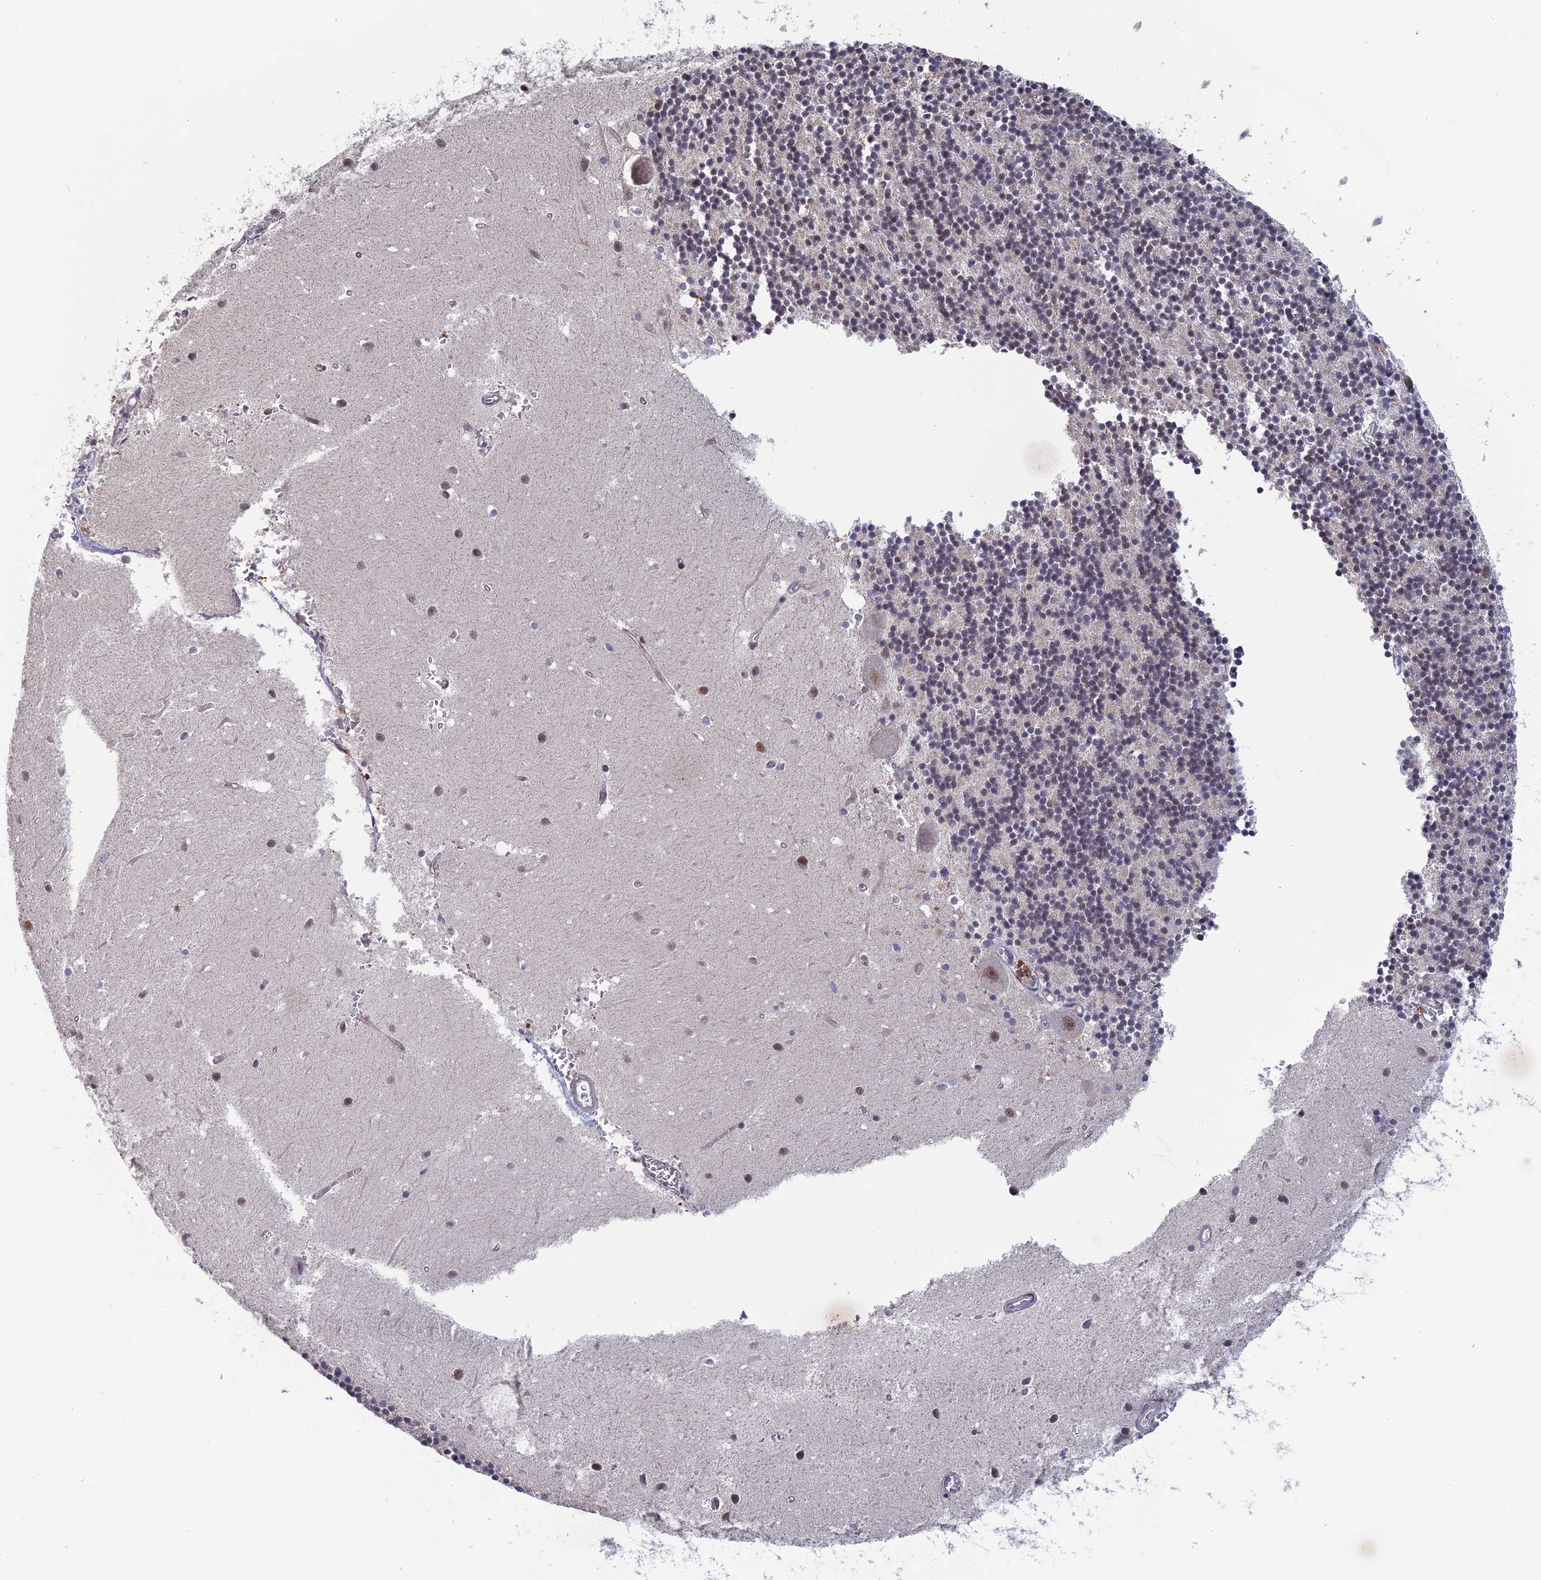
{"staining": {"intensity": "weak", "quantity": "25%-75%", "location": "nuclear"}, "tissue": "cerebellum", "cell_type": "Cells in granular layer", "image_type": "normal", "snomed": [{"axis": "morphology", "description": "Normal tissue, NOS"}, {"axis": "topography", "description": "Cerebellum"}], "caption": "DAB (3,3'-diaminobenzidine) immunohistochemical staining of unremarkable cerebellum exhibits weak nuclear protein expression in approximately 25%-75% of cells in granular layer.", "gene": "FAM98C", "patient": {"sex": "male", "age": 54}}